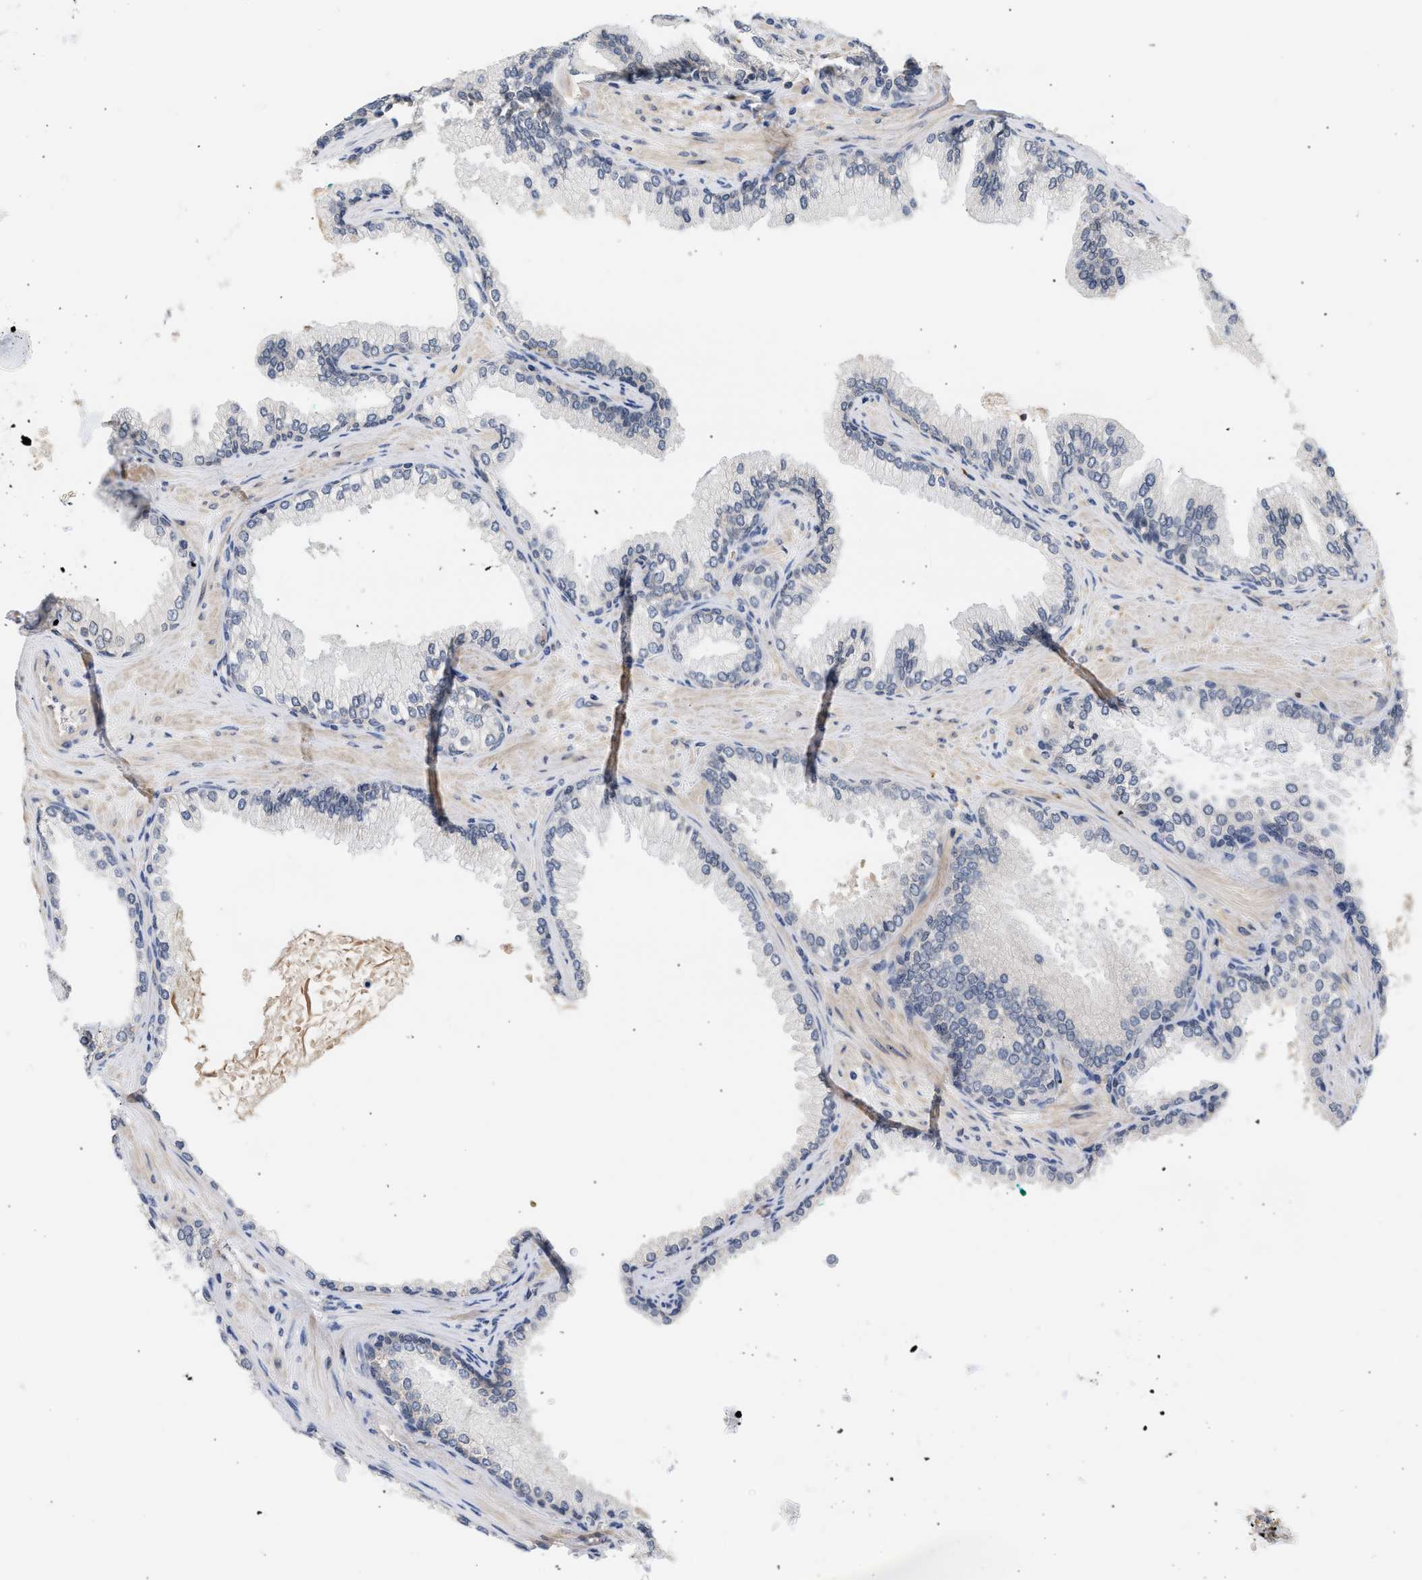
{"staining": {"intensity": "negative", "quantity": "none", "location": "none"}, "tissue": "prostate cancer", "cell_type": "Tumor cells", "image_type": "cancer", "snomed": [{"axis": "morphology", "description": "Adenocarcinoma, High grade"}, {"axis": "topography", "description": "Prostate"}], "caption": "Immunohistochemistry (IHC) of human prostate cancer demonstrates no staining in tumor cells.", "gene": "NUP62", "patient": {"sex": "male", "age": 71}}